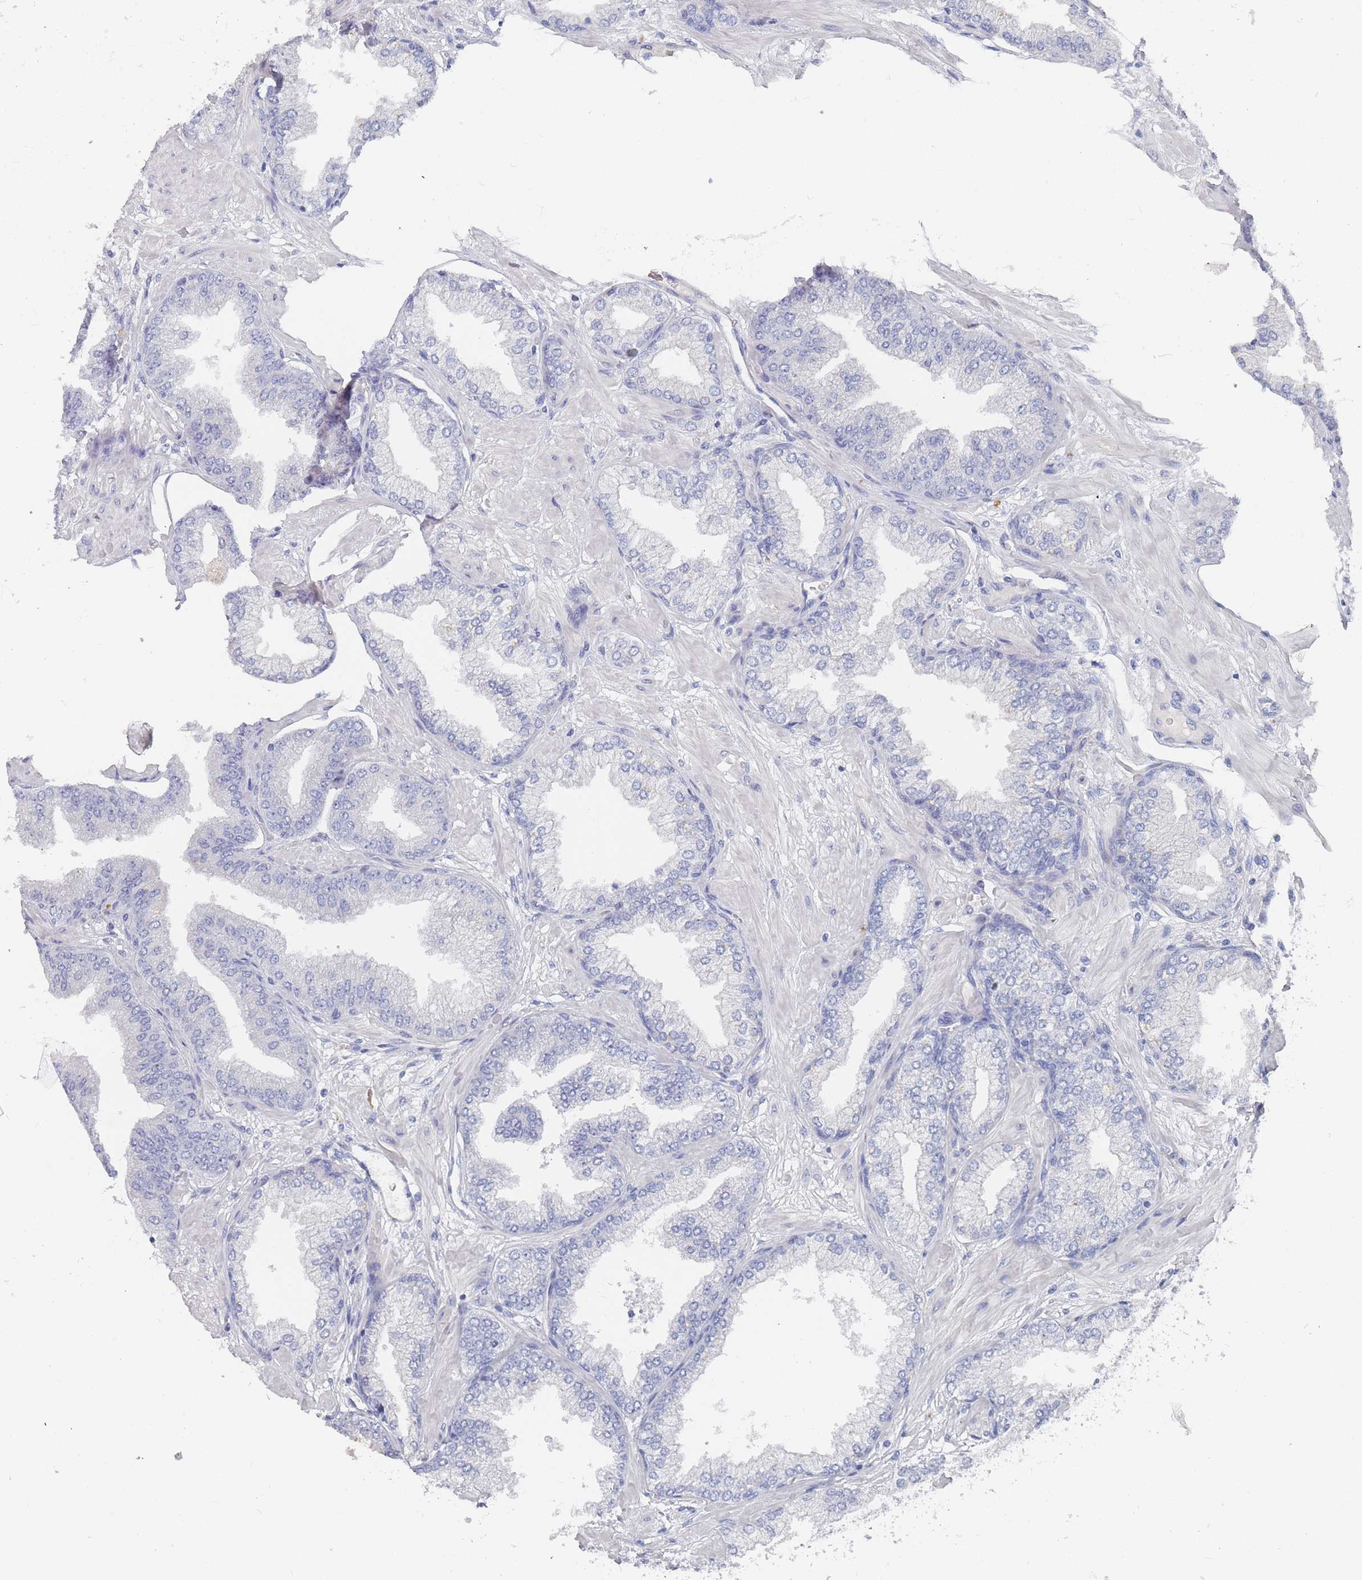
{"staining": {"intensity": "negative", "quantity": "none", "location": "none"}, "tissue": "prostate cancer", "cell_type": "Tumor cells", "image_type": "cancer", "snomed": [{"axis": "morphology", "description": "Adenocarcinoma, Low grade"}, {"axis": "topography", "description": "Prostate"}], "caption": "Protein analysis of low-grade adenocarcinoma (prostate) shows no significant positivity in tumor cells. (IHC, brightfield microscopy, high magnification).", "gene": "ACAD11", "patient": {"sex": "male", "age": 55}}